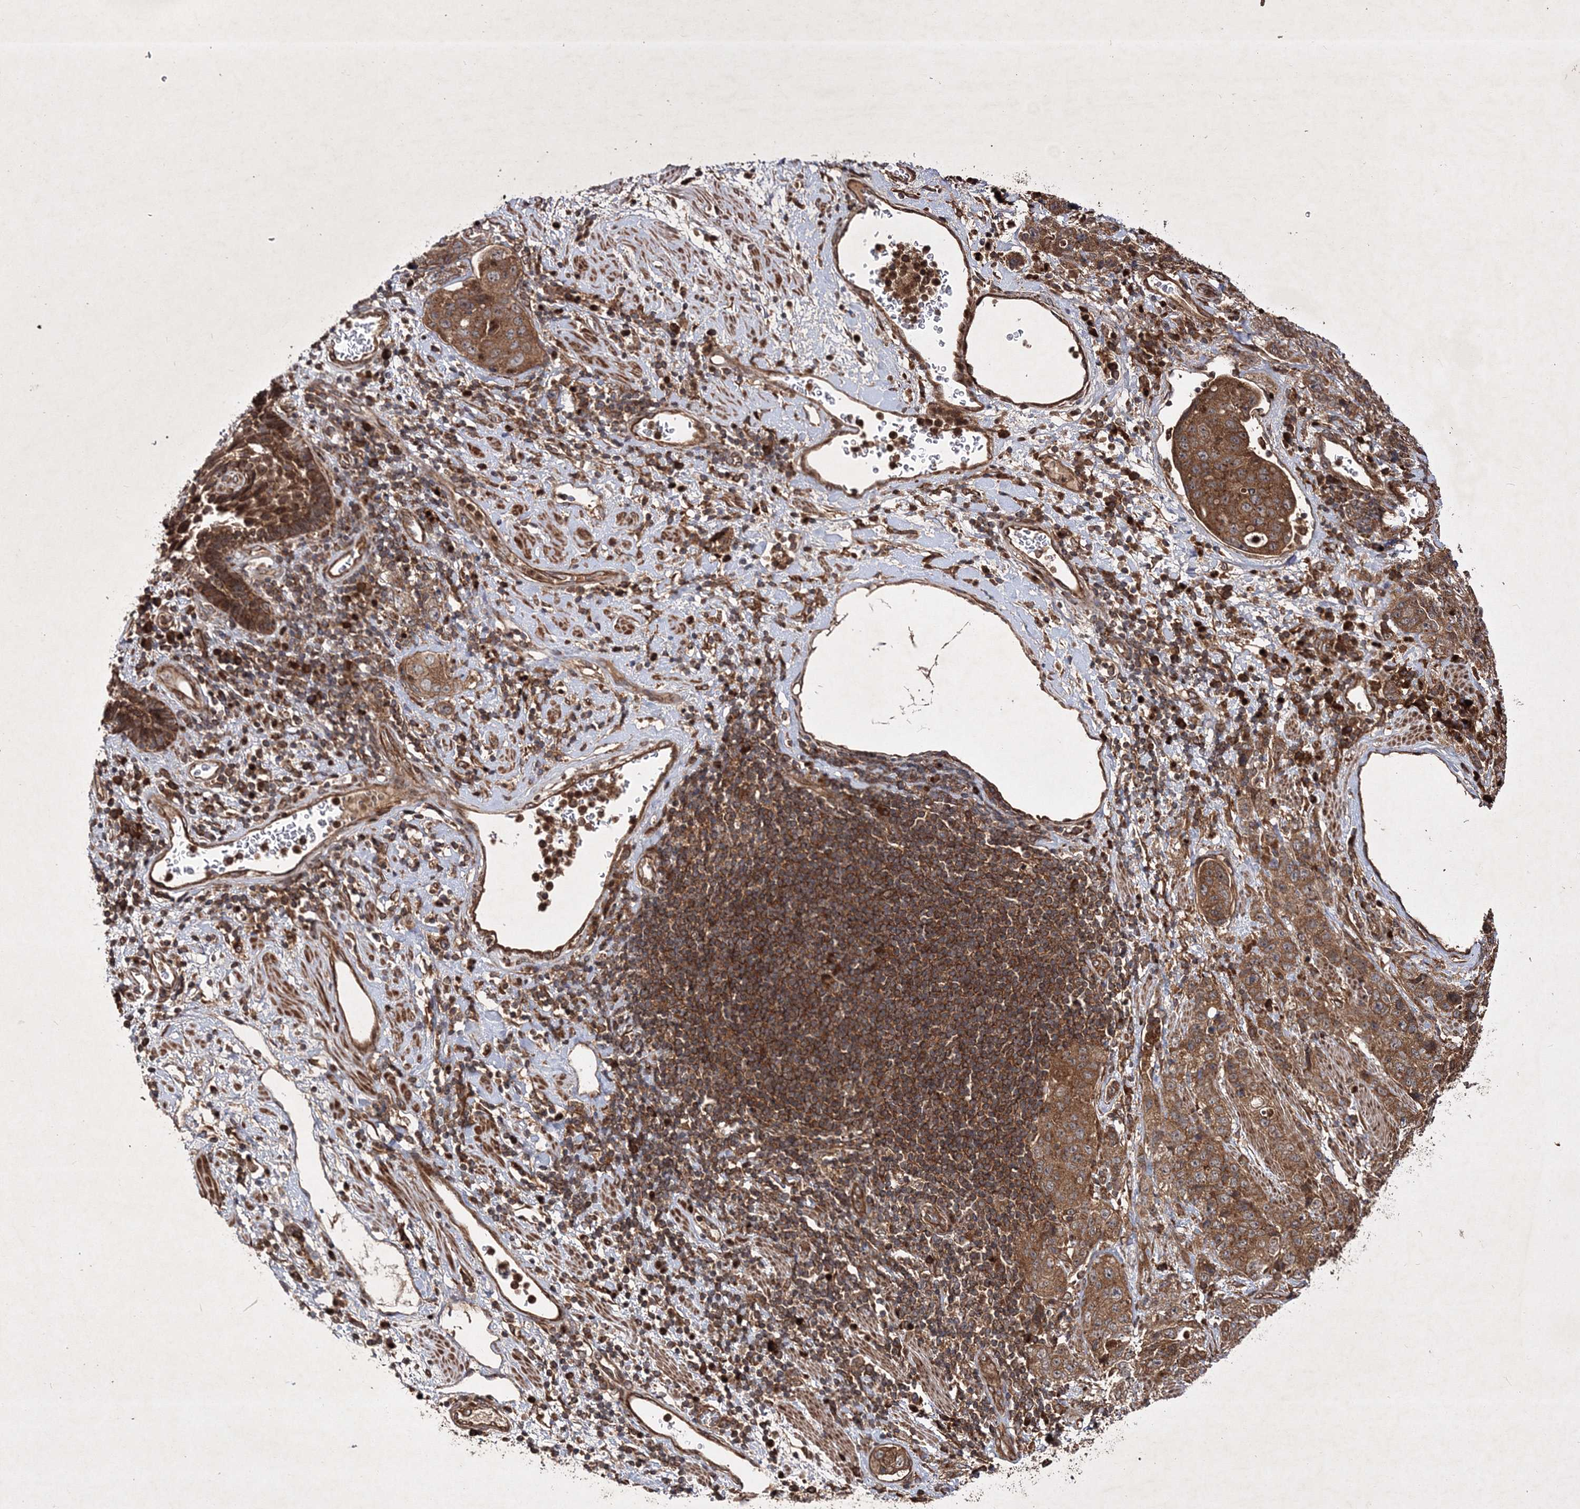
{"staining": {"intensity": "moderate", "quantity": ">75%", "location": "cytoplasmic/membranous"}, "tissue": "stomach cancer", "cell_type": "Tumor cells", "image_type": "cancer", "snomed": [{"axis": "morphology", "description": "Adenocarcinoma, NOS"}, {"axis": "topography", "description": "Stomach"}], "caption": "Stomach cancer stained with DAB immunohistochemistry (IHC) shows medium levels of moderate cytoplasmic/membranous positivity in about >75% of tumor cells. Immunohistochemistry stains the protein in brown and the nuclei are stained blue.", "gene": "DNAJC13", "patient": {"sex": "male", "age": 48}}